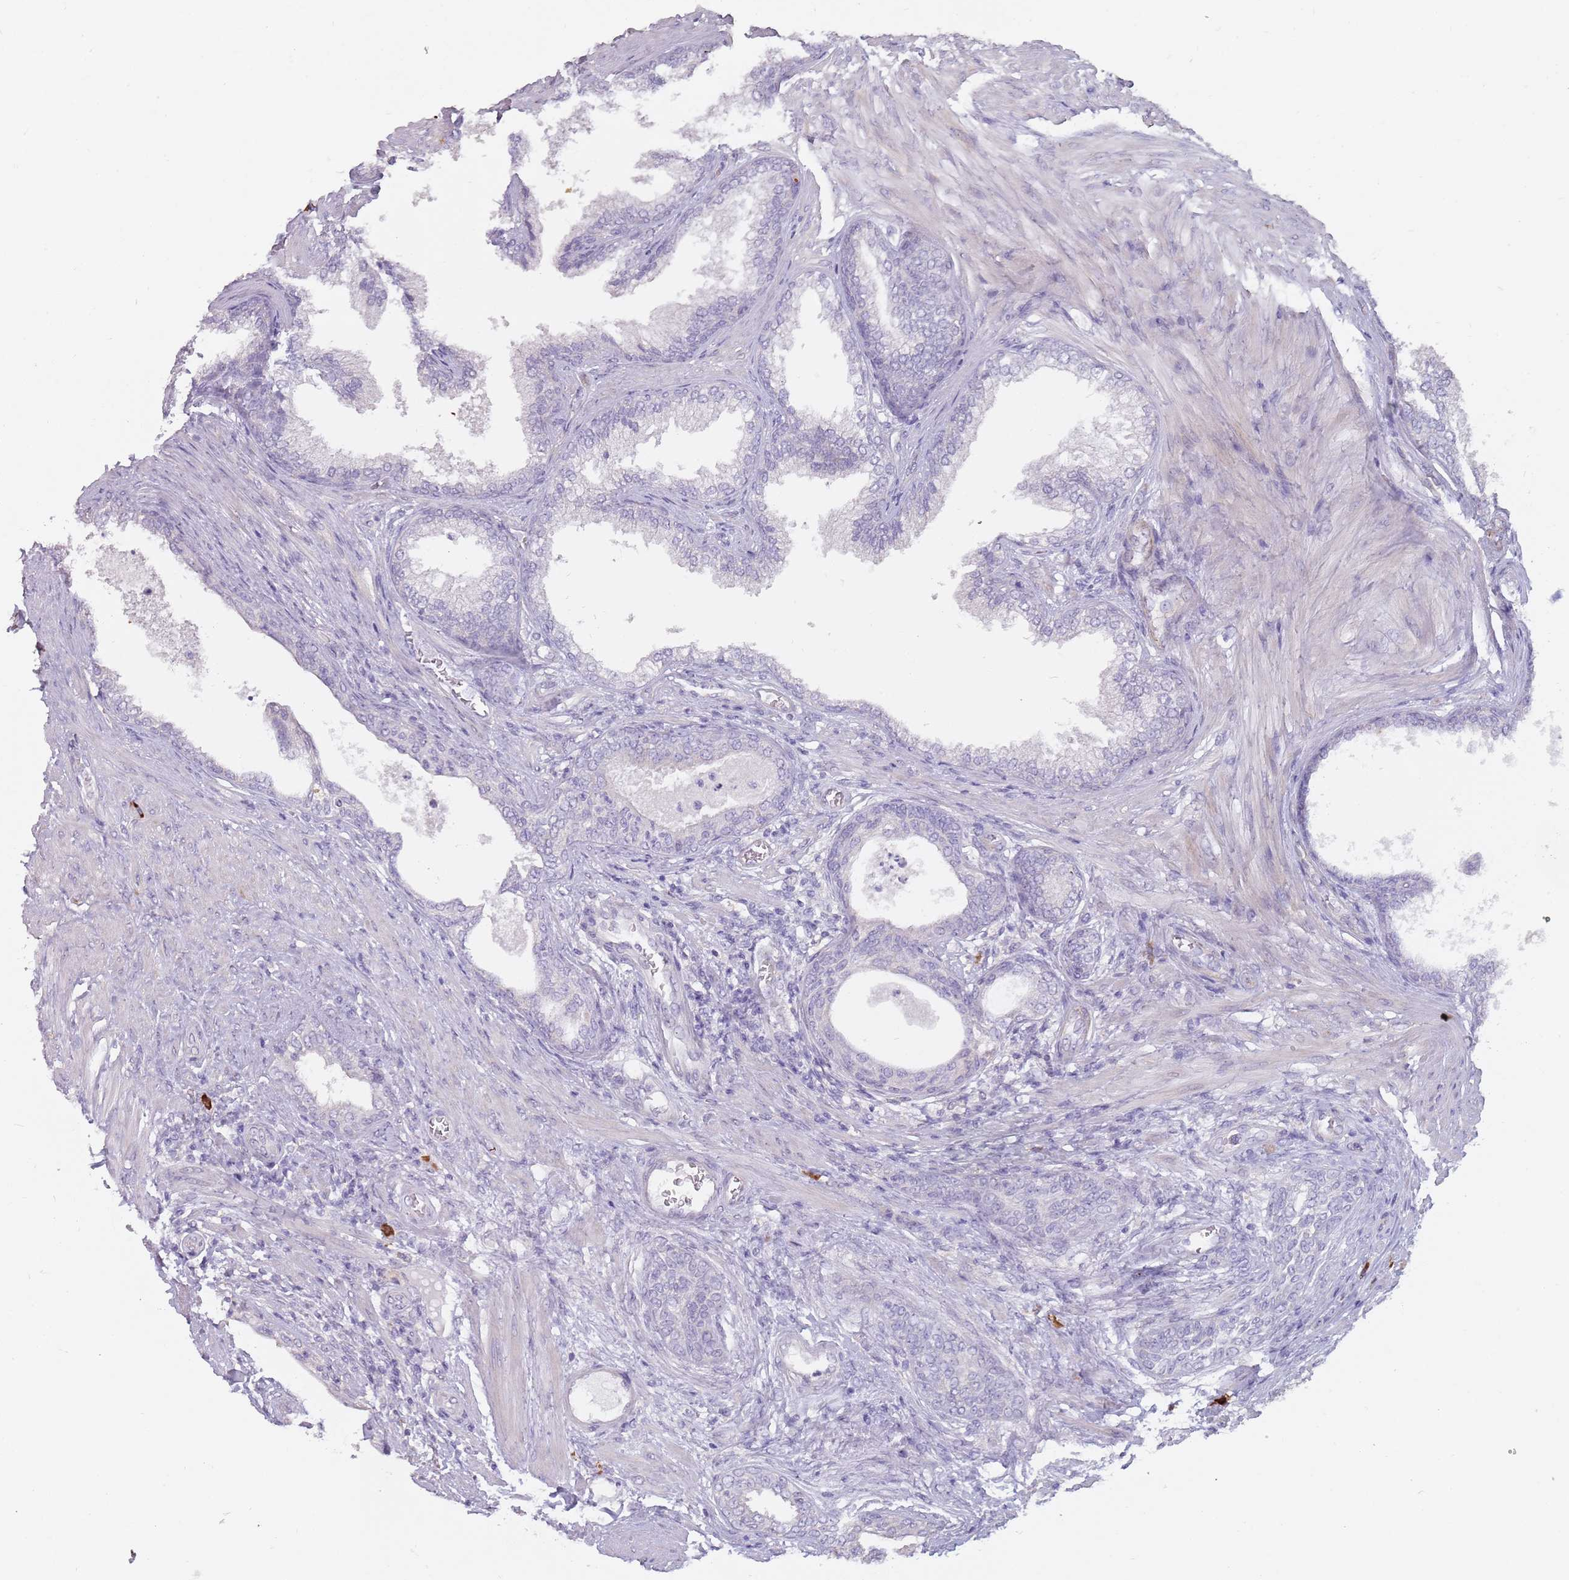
{"staining": {"intensity": "negative", "quantity": "none", "location": "none"}, "tissue": "prostate", "cell_type": "Glandular cells", "image_type": "normal", "snomed": [{"axis": "morphology", "description": "Normal tissue, NOS"}, {"axis": "topography", "description": "Prostate"}], "caption": "Immunohistochemistry (IHC) micrograph of unremarkable prostate stained for a protein (brown), which reveals no expression in glandular cells. The staining is performed using DAB (3,3'-diaminobenzidine) brown chromogen with nuclei counter-stained in using hematoxylin.", "gene": "DXO", "patient": {"sex": "male", "age": 76}}